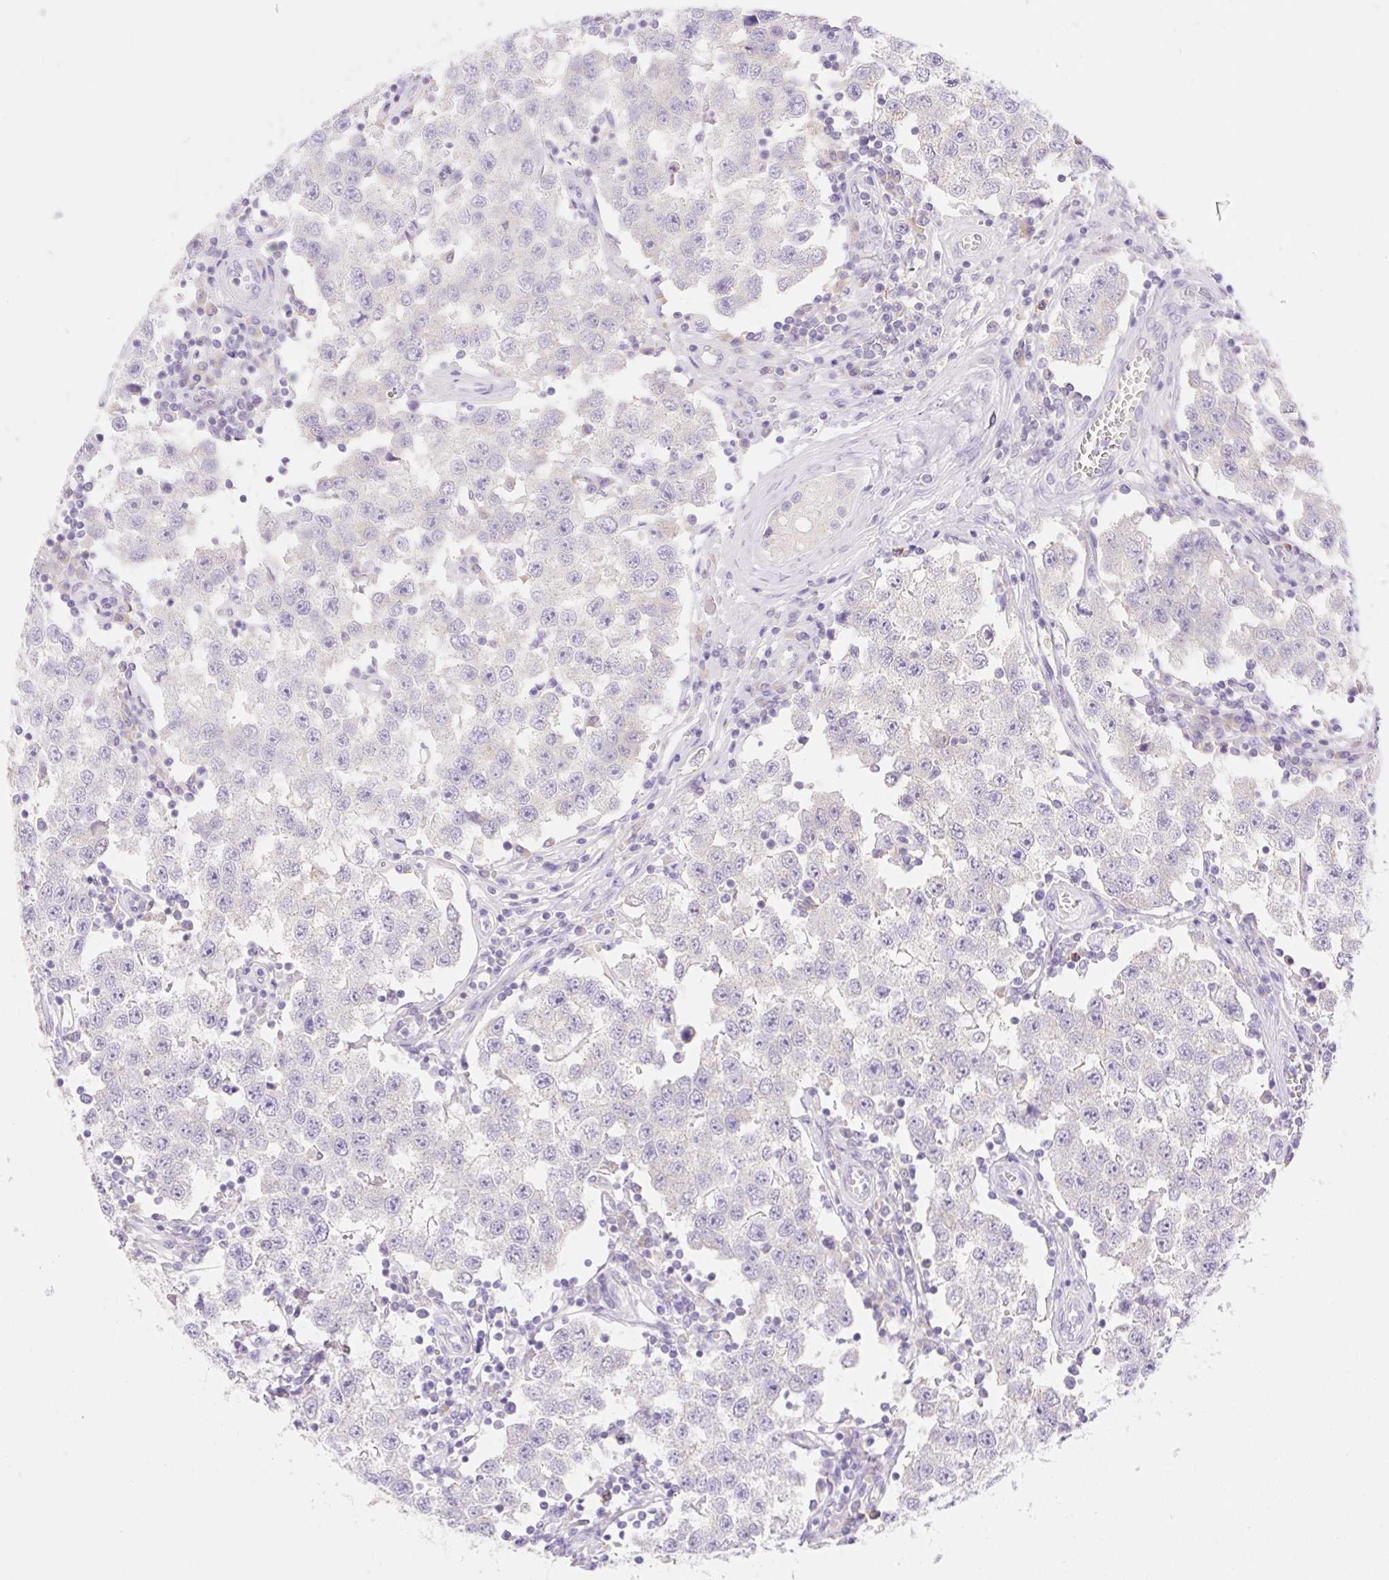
{"staining": {"intensity": "negative", "quantity": "none", "location": "none"}, "tissue": "testis cancer", "cell_type": "Tumor cells", "image_type": "cancer", "snomed": [{"axis": "morphology", "description": "Seminoma, NOS"}, {"axis": "topography", "description": "Testis"}], "caption": "This is an immunohistochemistry micrograph of seminoma (testis). There is no staining in tumor cells.", "gene": "DENND5A", "patient": {"sex": "male", "age": 34}}